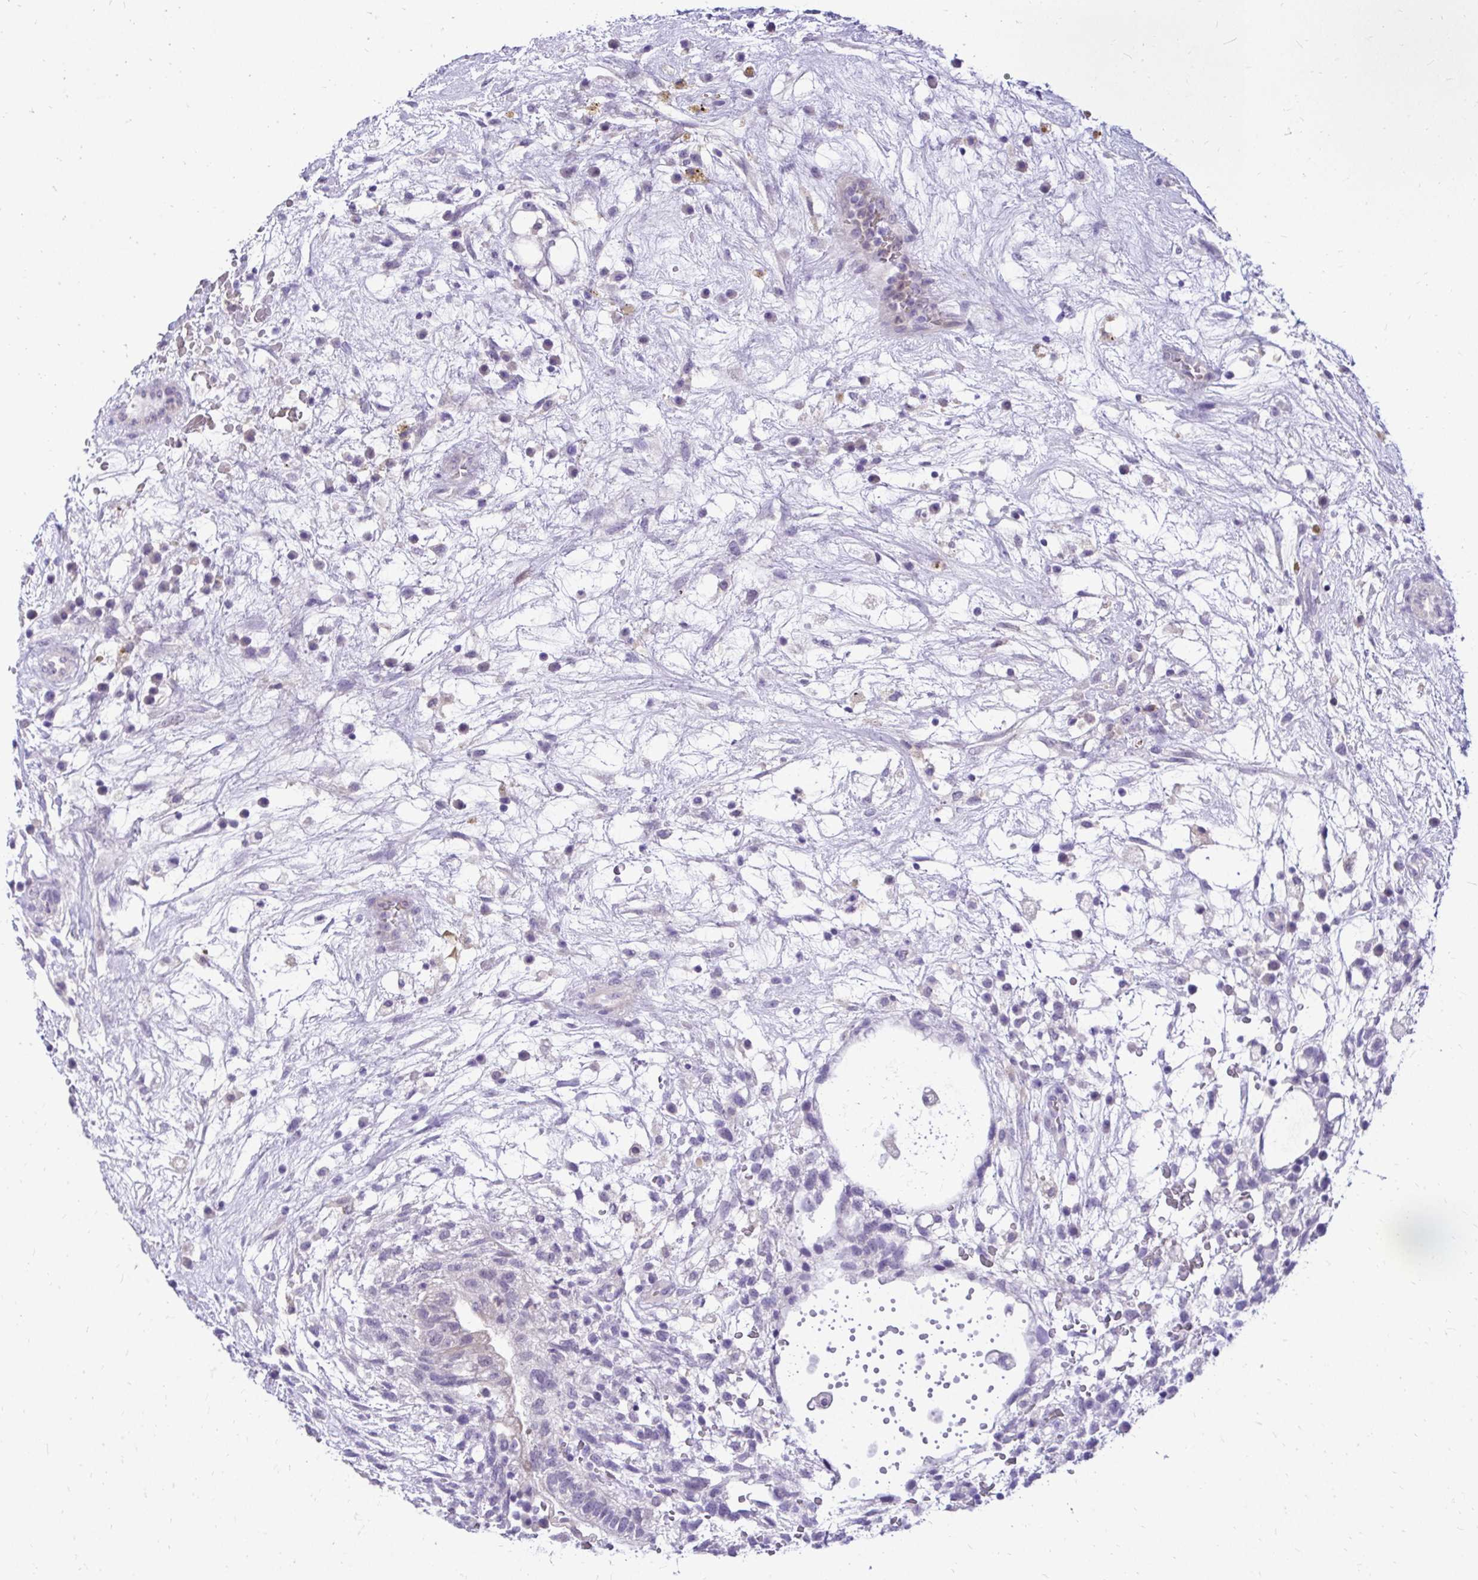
{"staining": {"intensity": "negative", "quantity": "none", "location": "none"}, "tissue": "testis cancer", "cell_type": "Tumor cells", "image_type": "cancer", "snomed": [{"axis": "morphology", "description": "Normal tissue, NOS"}, {"axis": "morphology", "description": "Carcinoma, Embryonal, NOS"}, {"axis": "topography", "description": "Testis"}], "caption": "Human testis cancer (embryonal carcinoma) stained for a protein using immunohistochemistry (IHC) demonstrates no staining in tumor cells.", "gene": "ZSWIM9", "patient": {"sex": "male", "age": 32}}